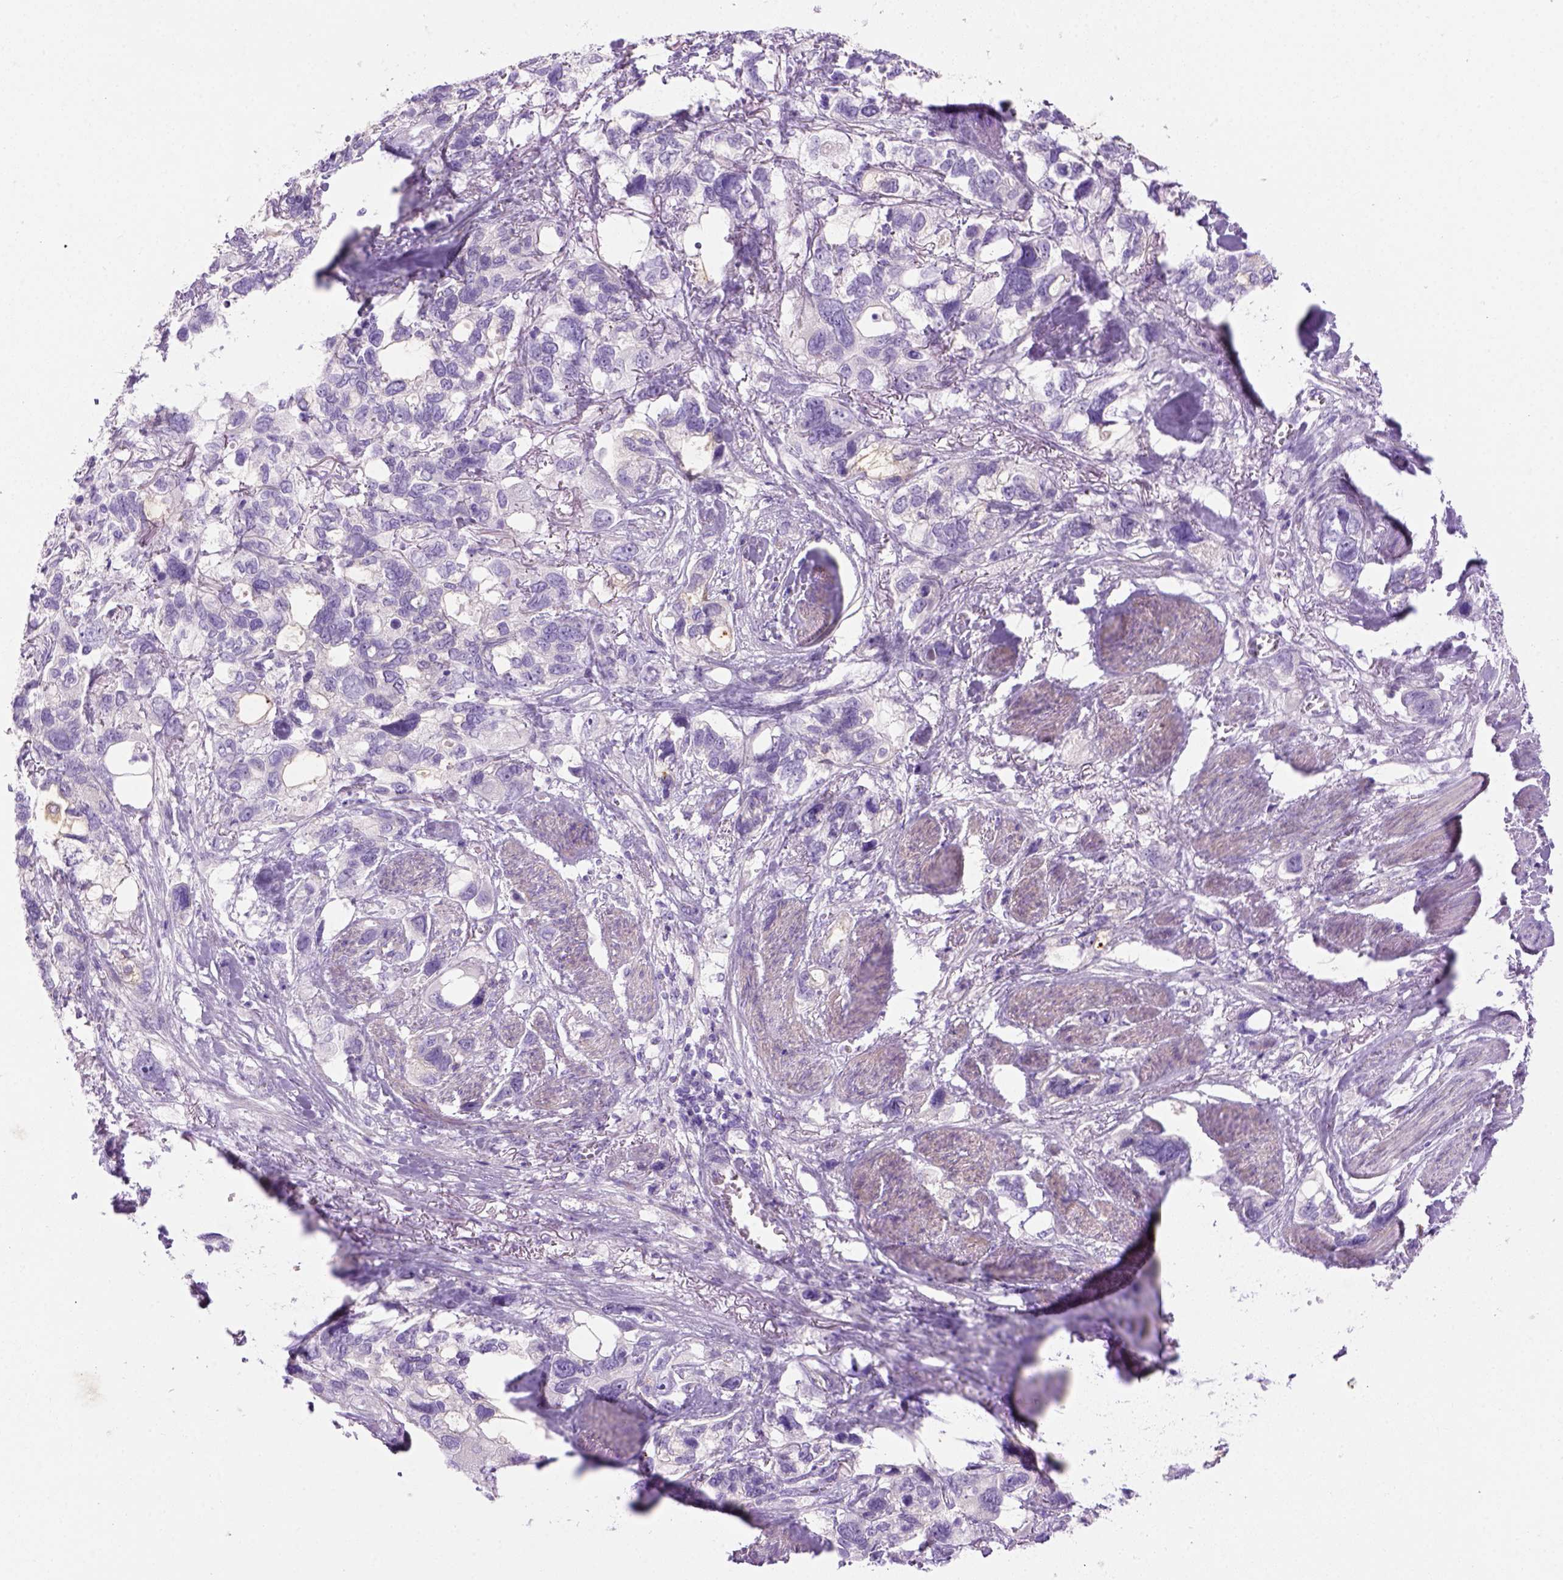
{"staining": {"intensity": "negative", "quantity": "none", "location": "none"}, "tissue": "stomach cancer", "cell_type": "Tumor cells", "image_type": "cancer", "snomed": [{"axis": "morphology", "description": "Adenocarcinoma, NOS"}, {"axis": "topography", "description": "Stomach, upper"}], "caption": "Image shows no significant protein expression in tumor cells of stomach cancer (adenocarcinoma). (Brightfield microscopy of DAB immunohistochemistry (IHC) at high magnification).", "gene": "DNAH11", "patient": {"sex": "female", "age": 81}}